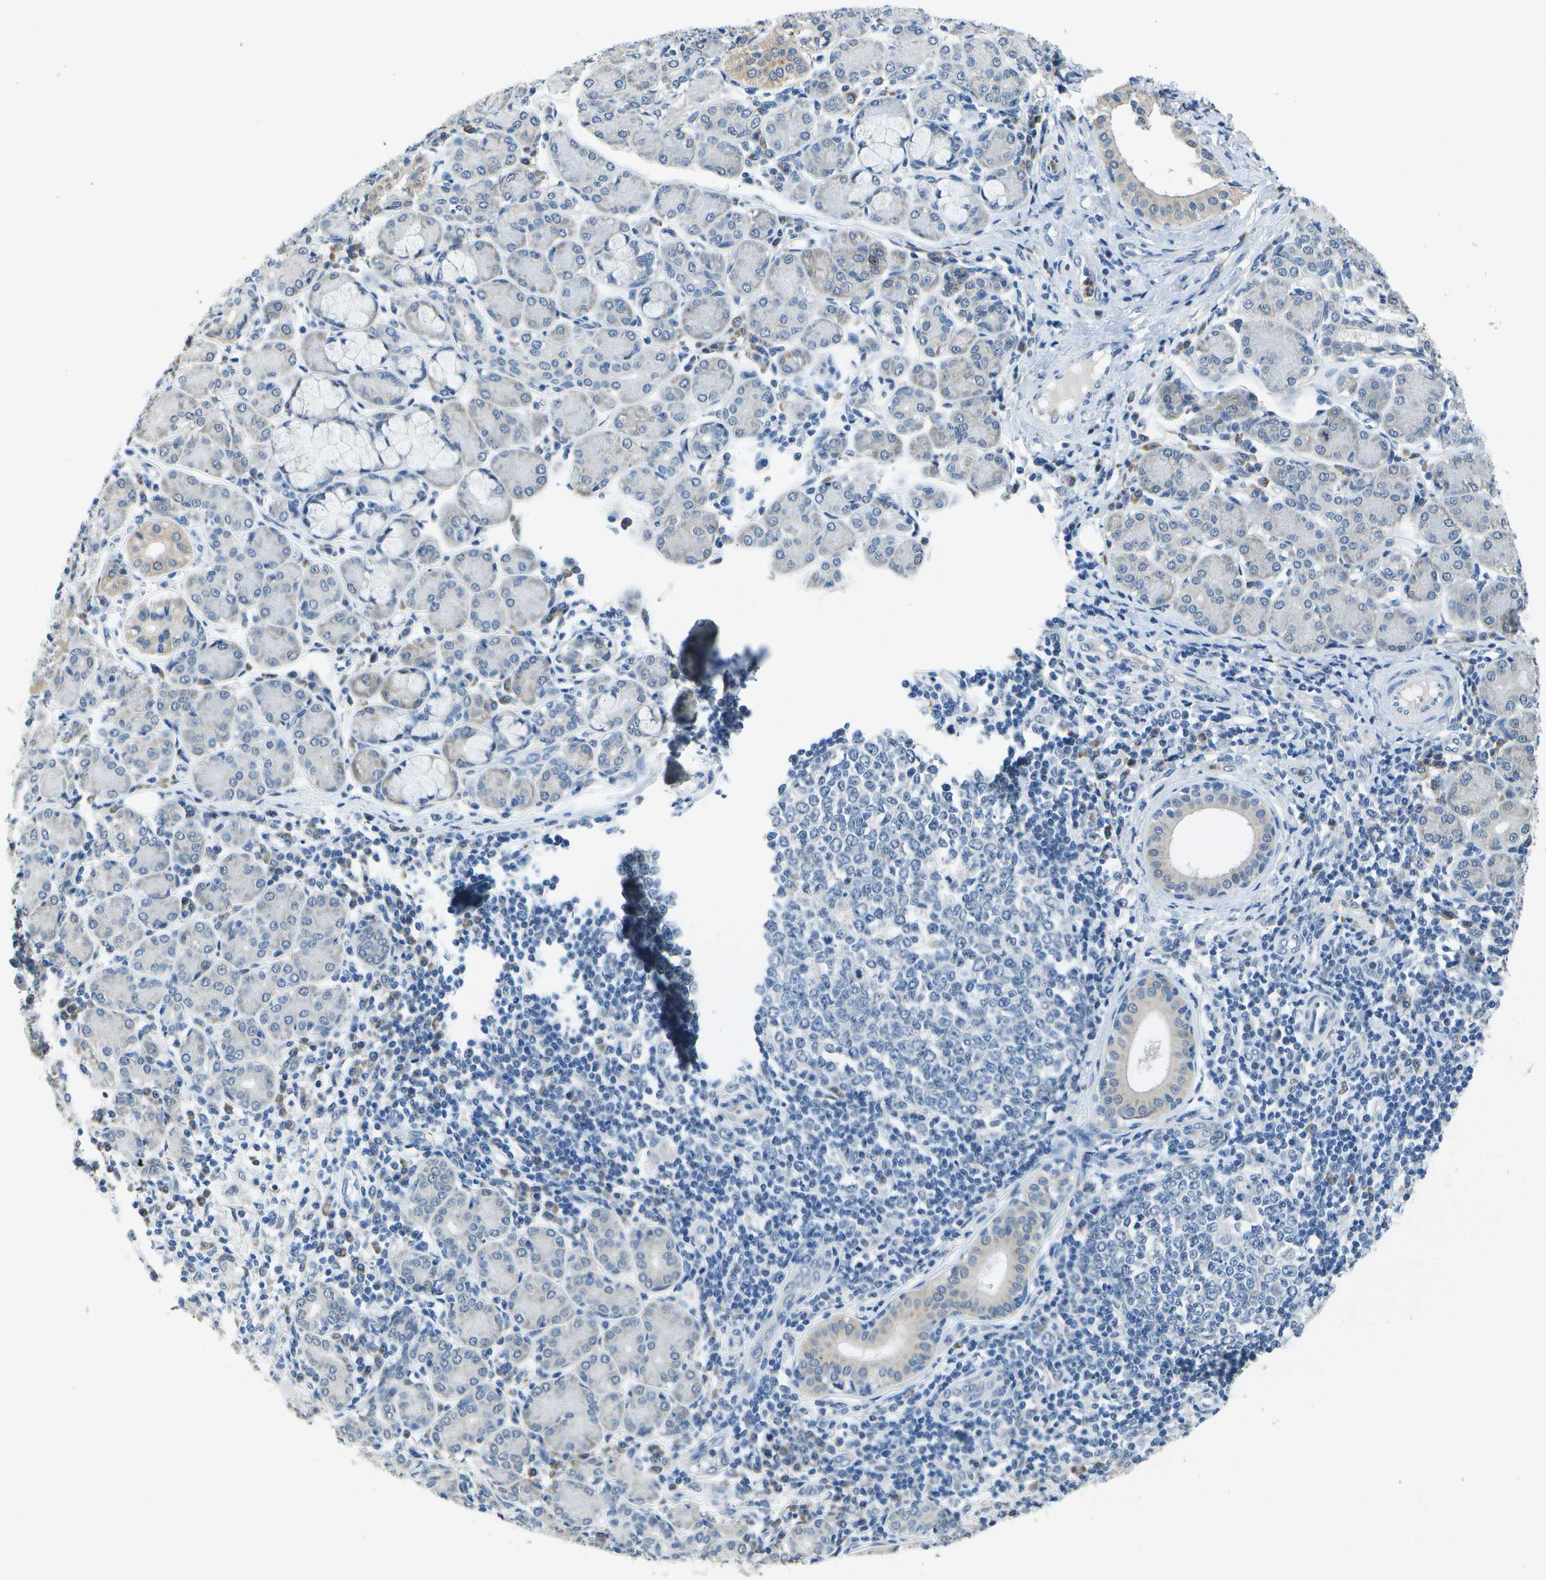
{"staining": {"intensity": "moderate", "quantity": "<25%", "location": "cytoplasmic/membranous,nuclear"}, "tissue": "salivary gland", "cell_type": "Glandular cells", "image_type": "normal", "snomed": [{"axis": "morphology", "description": "Normal tissue, NOS"}, {"axis": "morphology", "description": "Inflammation, NOS"}, {"axis": "topography", "description": "Lymph node"}, {"axis": "topography", "description": "Salivary gland"}], "caption": "IHC of normal human salivary gland displays low levels of moderate cytoplasmic/membranous,nuclear positivity in approximately <25% of glandular cells.", "gene": "DSE", "patient": {"sex": "male", "age": 3}}